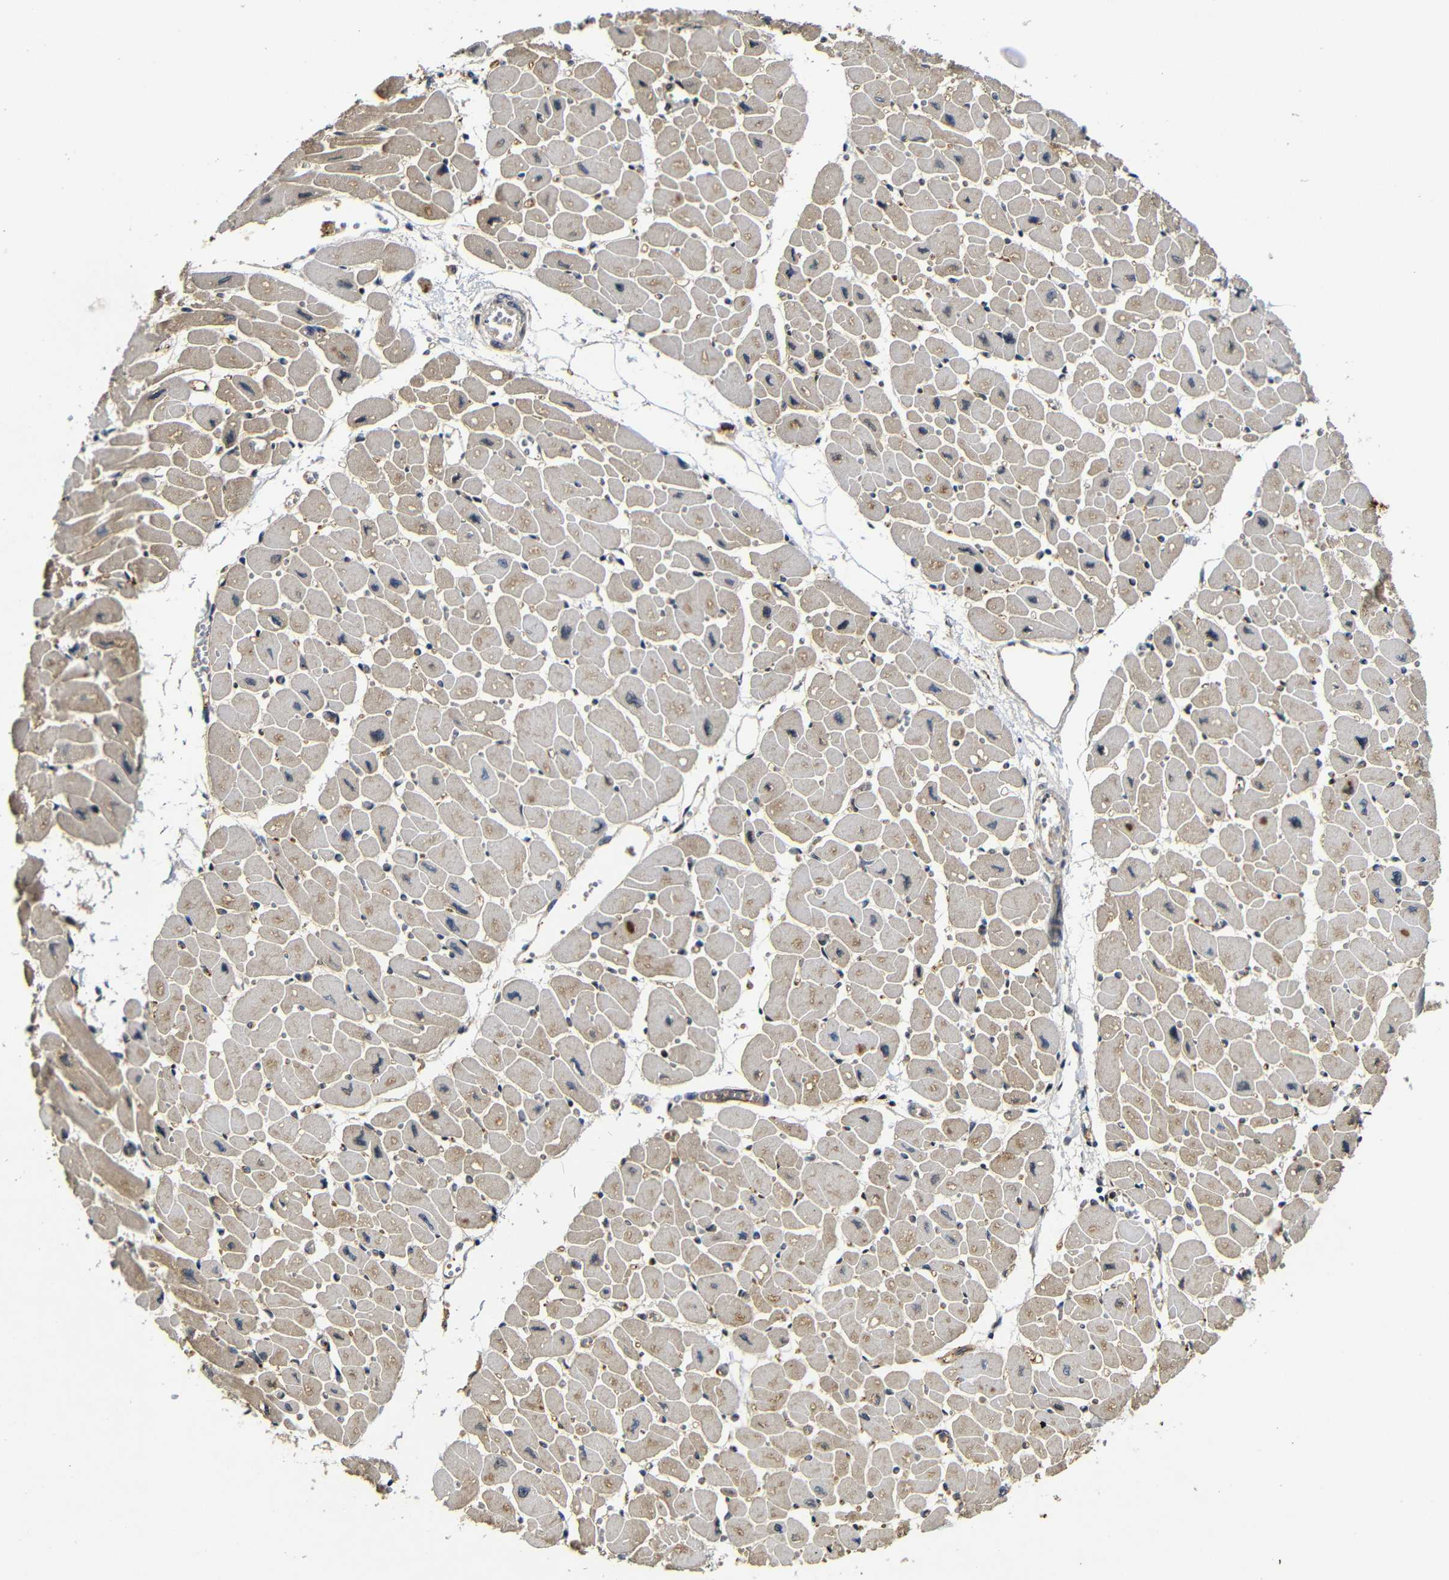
{"staining": {"intensity": "moderate", "quantity": "25%-75%", "location": "cytoplasmic/membranous"}, "tissue": "heart muscle", "cell_type": "Cardiomyocytes", "image_type": "normal", "snomed": [{"axis": "morphology", "description": "Normal tissue, NOS"}, {"axis": "topography", "description": "Heart"}], "caption": "Heart muscle stained with DAB (3,3'-diaminobenzidine) IHC shows medium levels of moderate cytoplasmic/membranous staining in approximately 25%-75% of cardiomyocytes.", "gene": "MYC", "patient": {"sex": "female", "age": 54}}